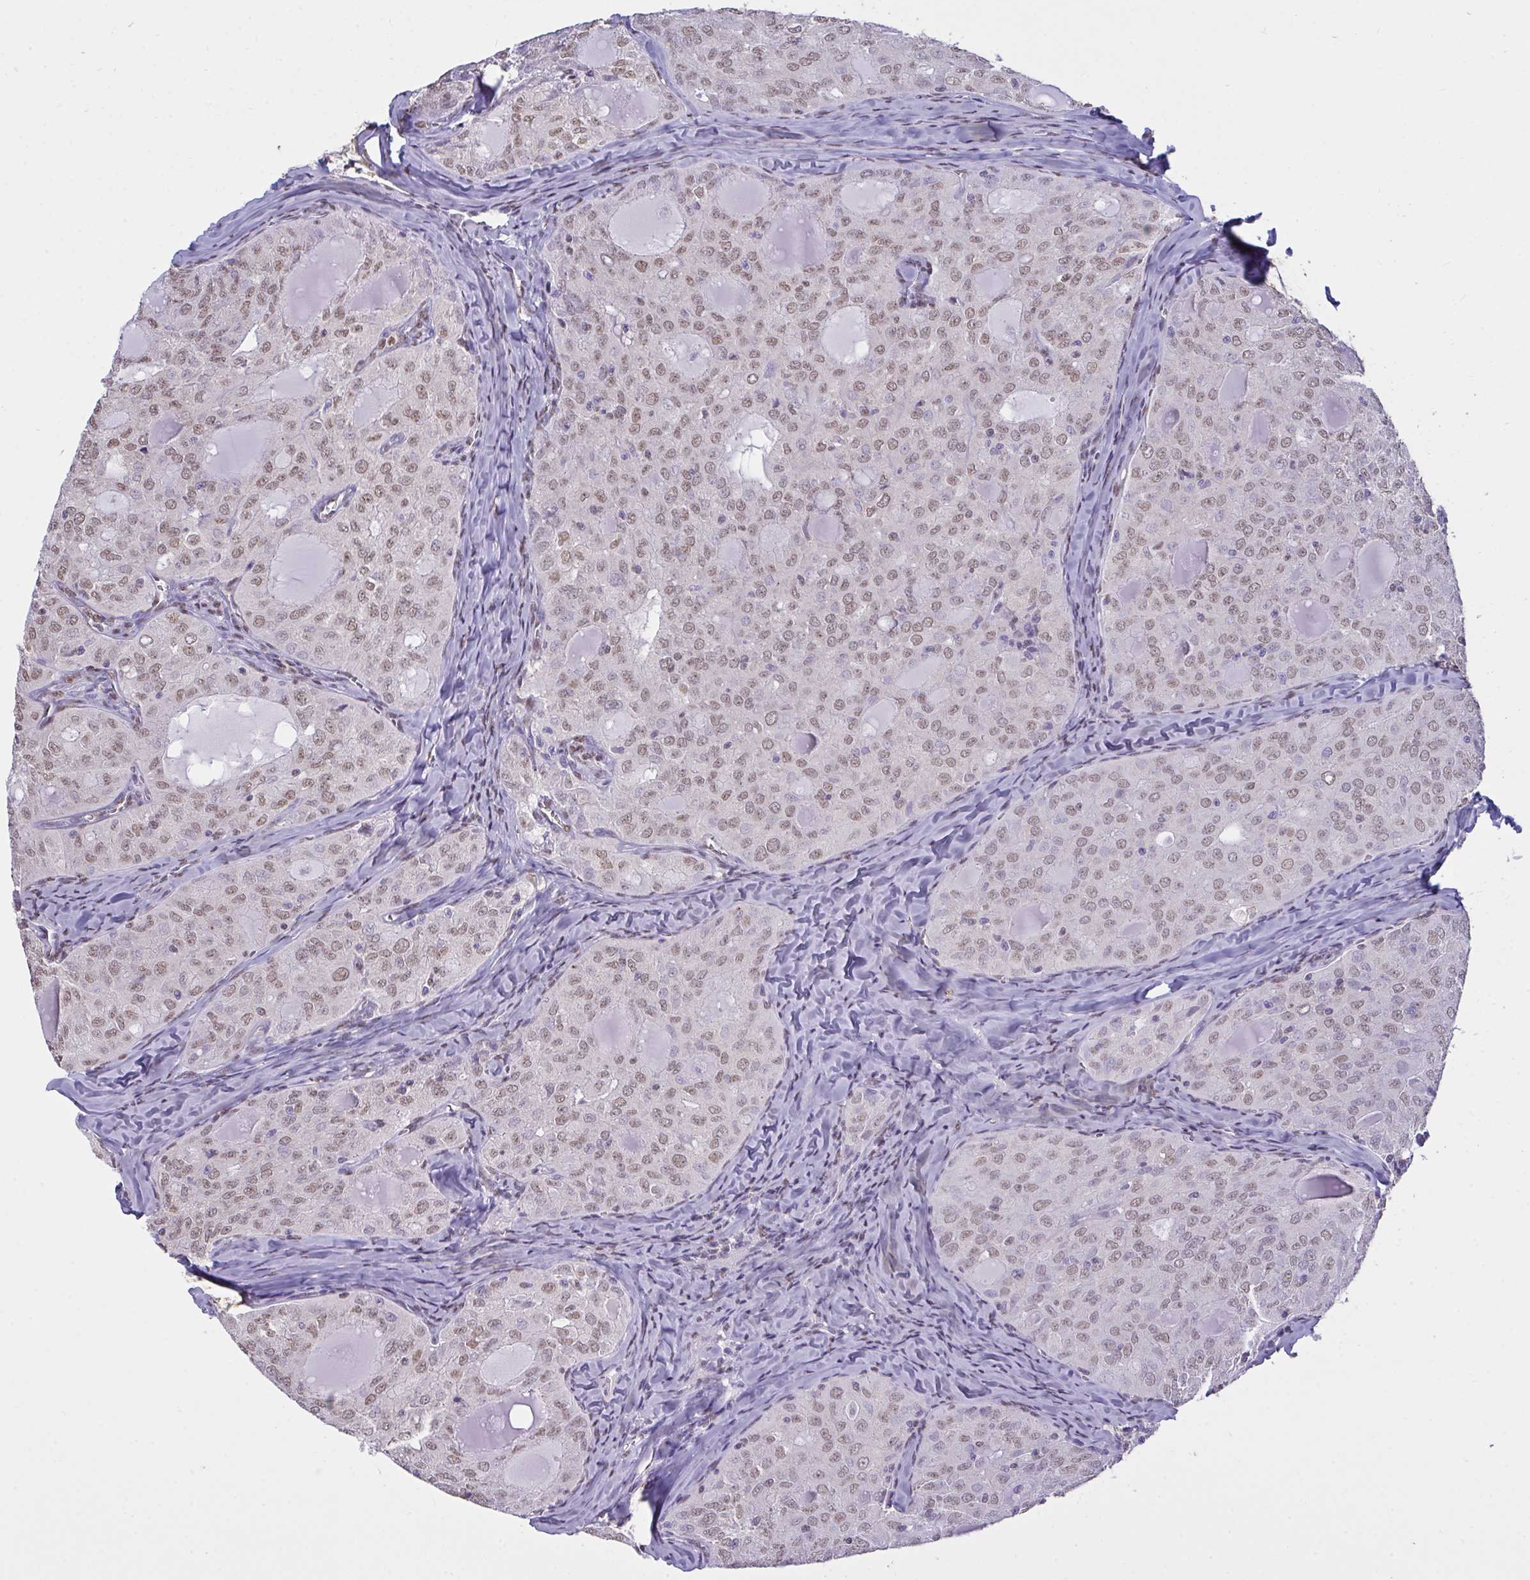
{"staining": {"intensity": "weak", "quantity": ">75%", "location": "nuclear"}, "tissue": "thyroid cancer", "cell_type": "Tumor cells", "image_type": "cancer", "snomed": [{"axis": "morphology", "description": "Follicular adenoma carcinoma, NOS"}, {"axis": "topography", "description": "Thyroid gland"}], "caption": "A brown stain labels weak nuclear expression of a protein in thyroid cancer tumor cells.", "gene": "SEMA6B", "patient": {"sex": "male", "age": 75}}